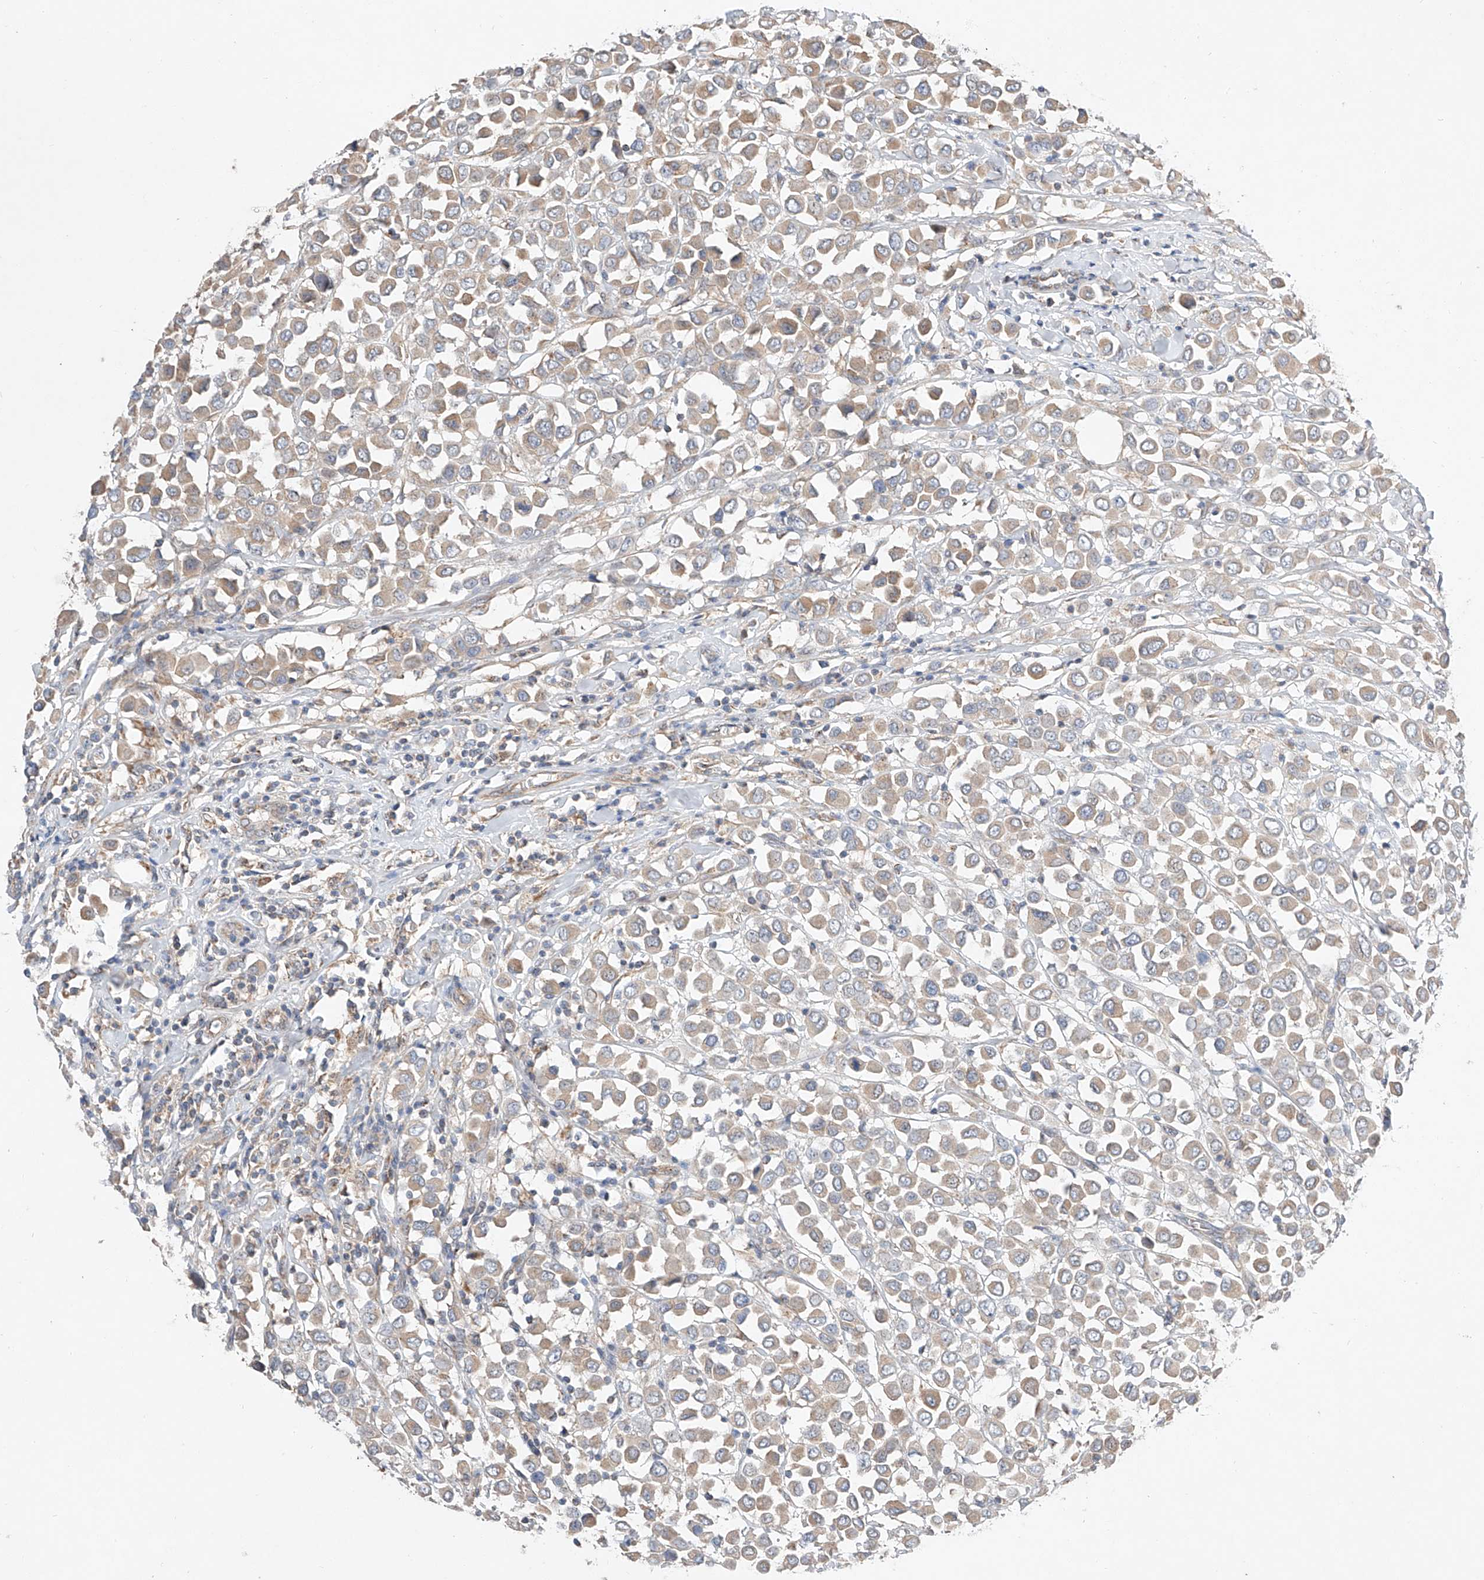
{"staining": {"intensity": "weak", "quantity": ">75%", "location": "cytoplasmic/membranous"}, "tissue": "breast cancer", "cell_type": "Tumor cells", "image_type": "cancer", "snomed": [{"axis": "morphology", "description": "Duct carcinoma"}, {"axis": "topography", "description": "Breast"}], "caption": "Tumor cells display low levels of weak cytoplasmic/membranous staining in about >75% of cells in breast cancer.", "gene": "RUSC1", "patient": {"sex": "female", "age": 61}}